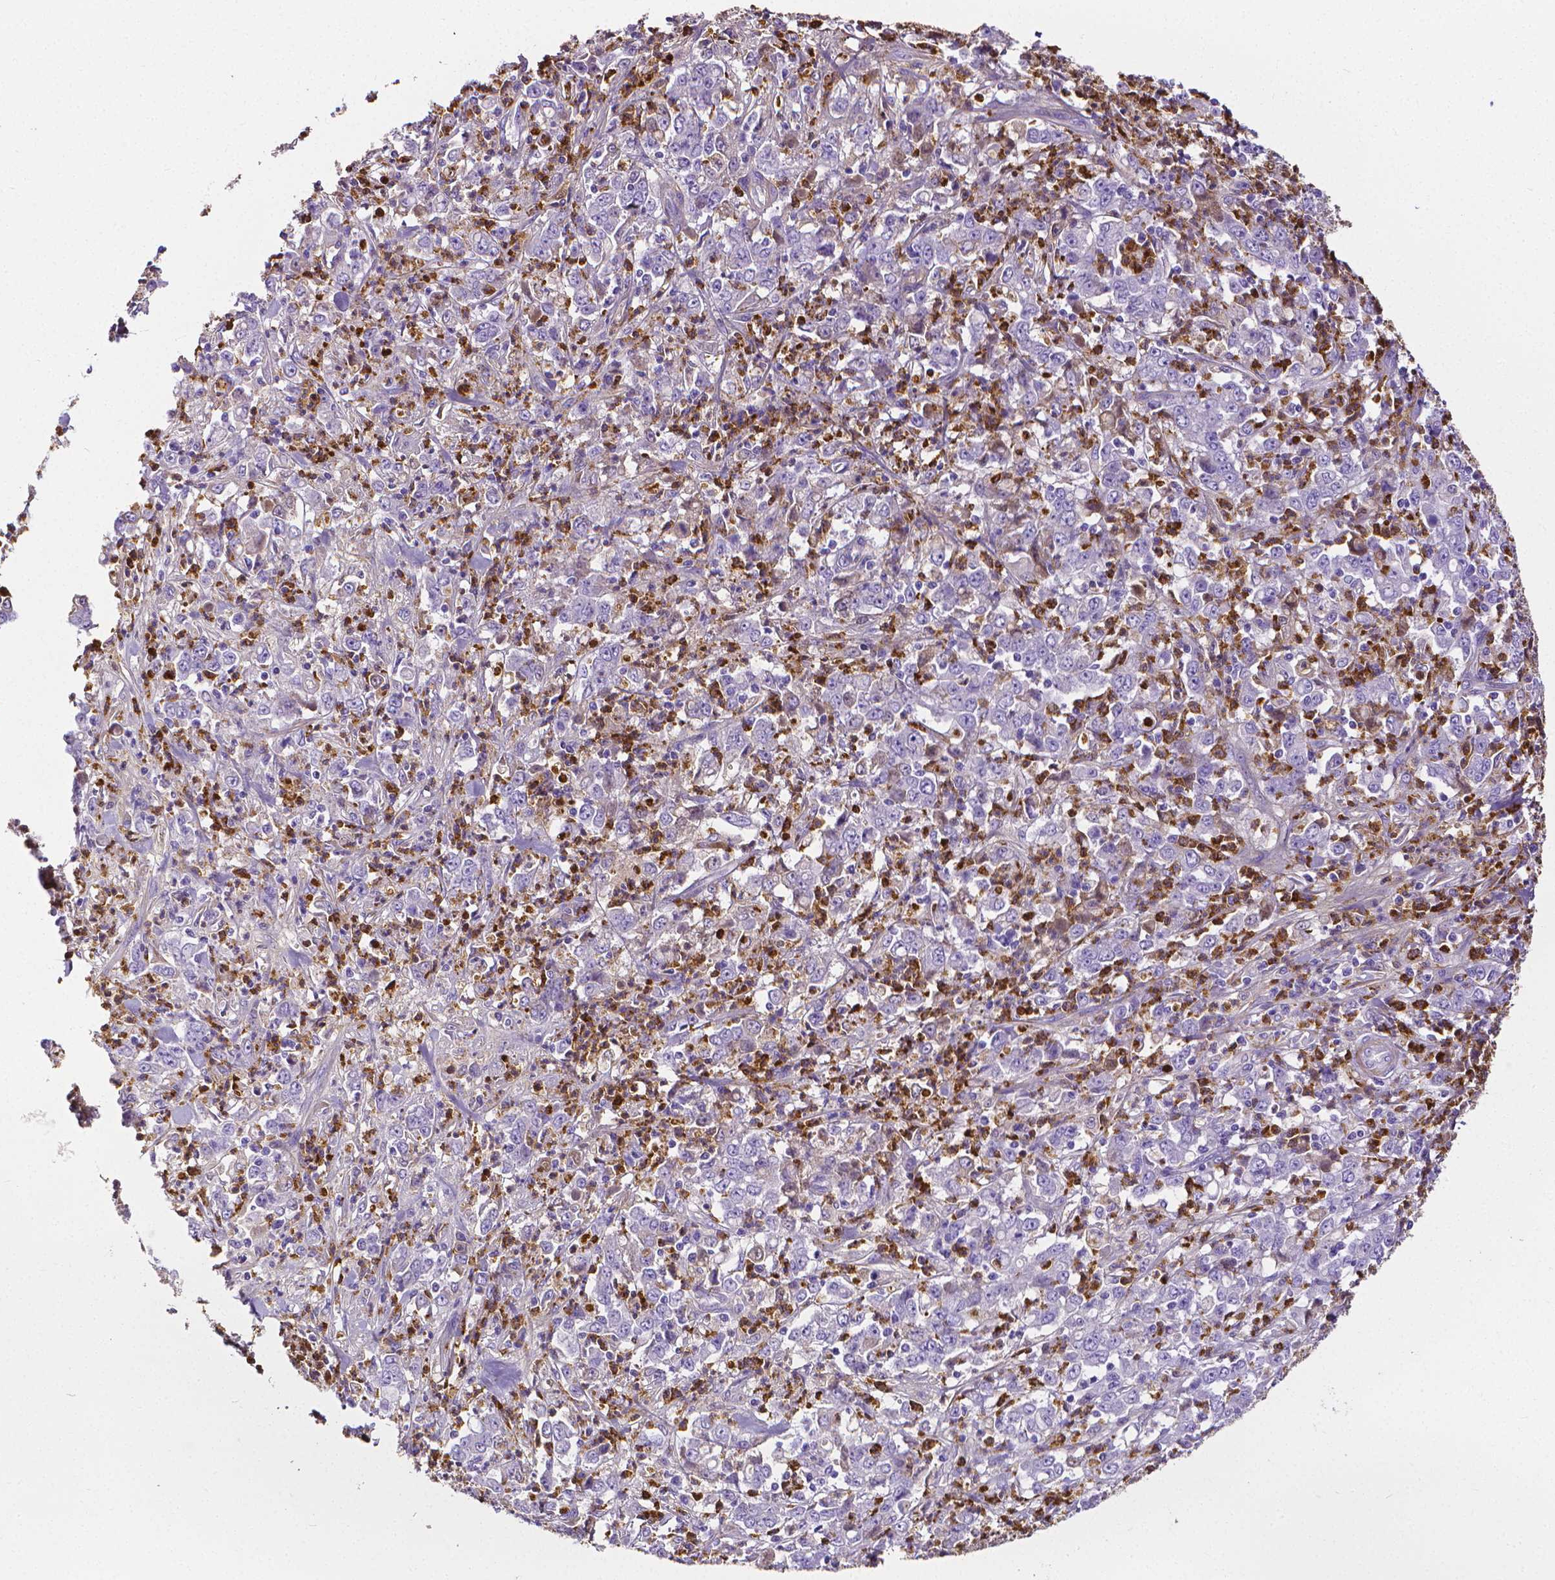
{"staining": {"intensity": "negative", "quantity": "none", "location": "none"}, "tissue": "stomach cancer", "cell_type": "Tumor cells", "image_type": "cancer", "snomed": [{"axis": "morphology", "description": "Adenocarcinoma, NOS"}, {"axis": "topography", "description": "Stomach, lower"}], "caption": "DAB (3,3'-diaminobenzidine) immunohistochemical staining of human stomach cancer reveals no significant positivity in tumor cells.", "gene": "MMP9", "patient": {"sex": "female", "age": 71}}